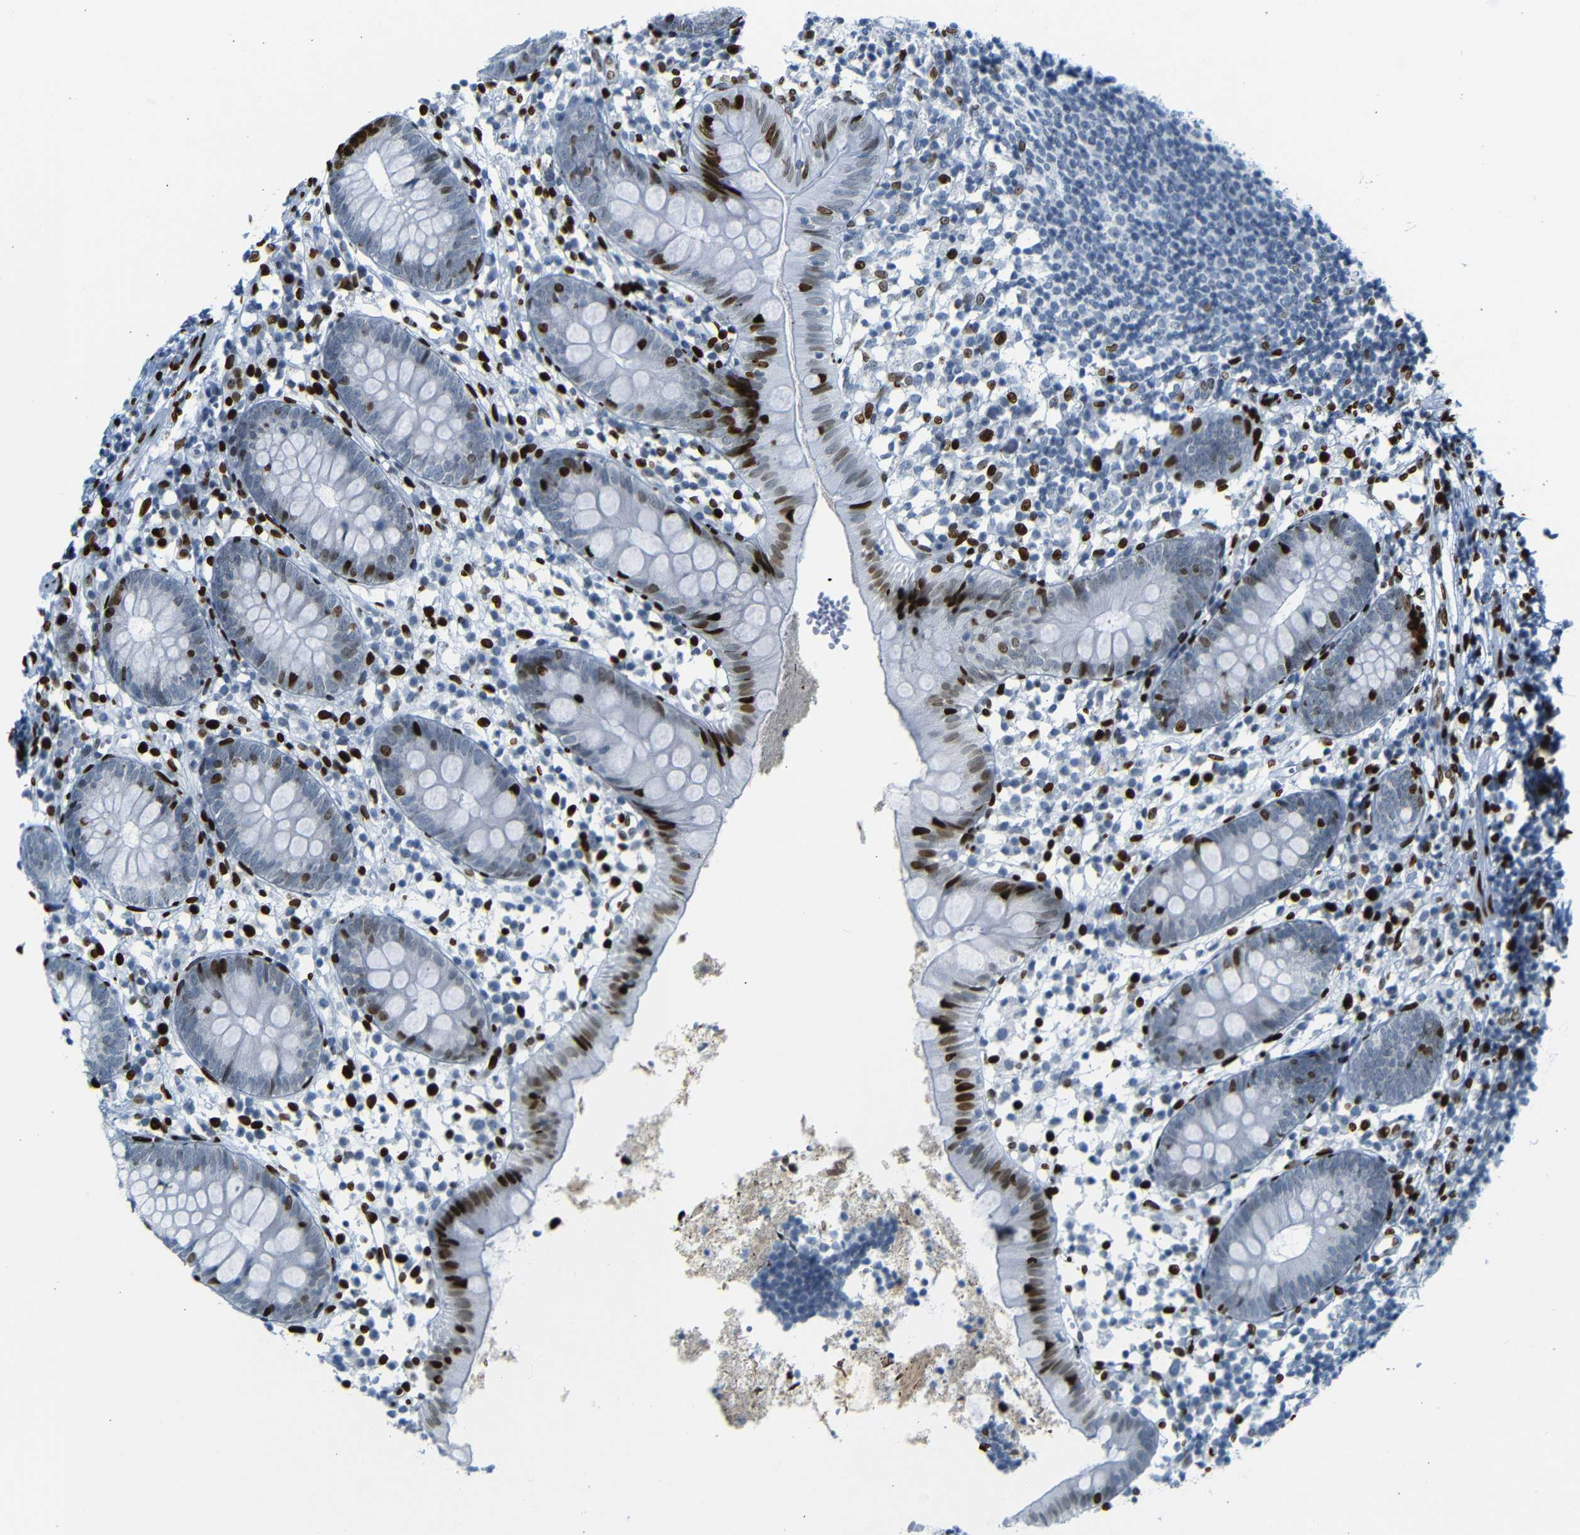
{"staining": {"intensity": "strong", "quantity": "25%-75%", "location": "nuclear"}, "tissue": "appendix", "cell_type": "Glandular cells", "image_type": "normal", "snomed": [{"axis": "morphology", "description": "Normal tissue, NOS"}, {"axis": "topography", "description": "Appendix"}], "caption": "Immunohistochemistry micrograph of unremarkable human appendix stained for a protein (brown), which shows high levels of strong nuclear expression in approximately 25%-75% of glandular cells.", "gene": "NPIPB15", "patient": {"sex": "female", "age": 20}}